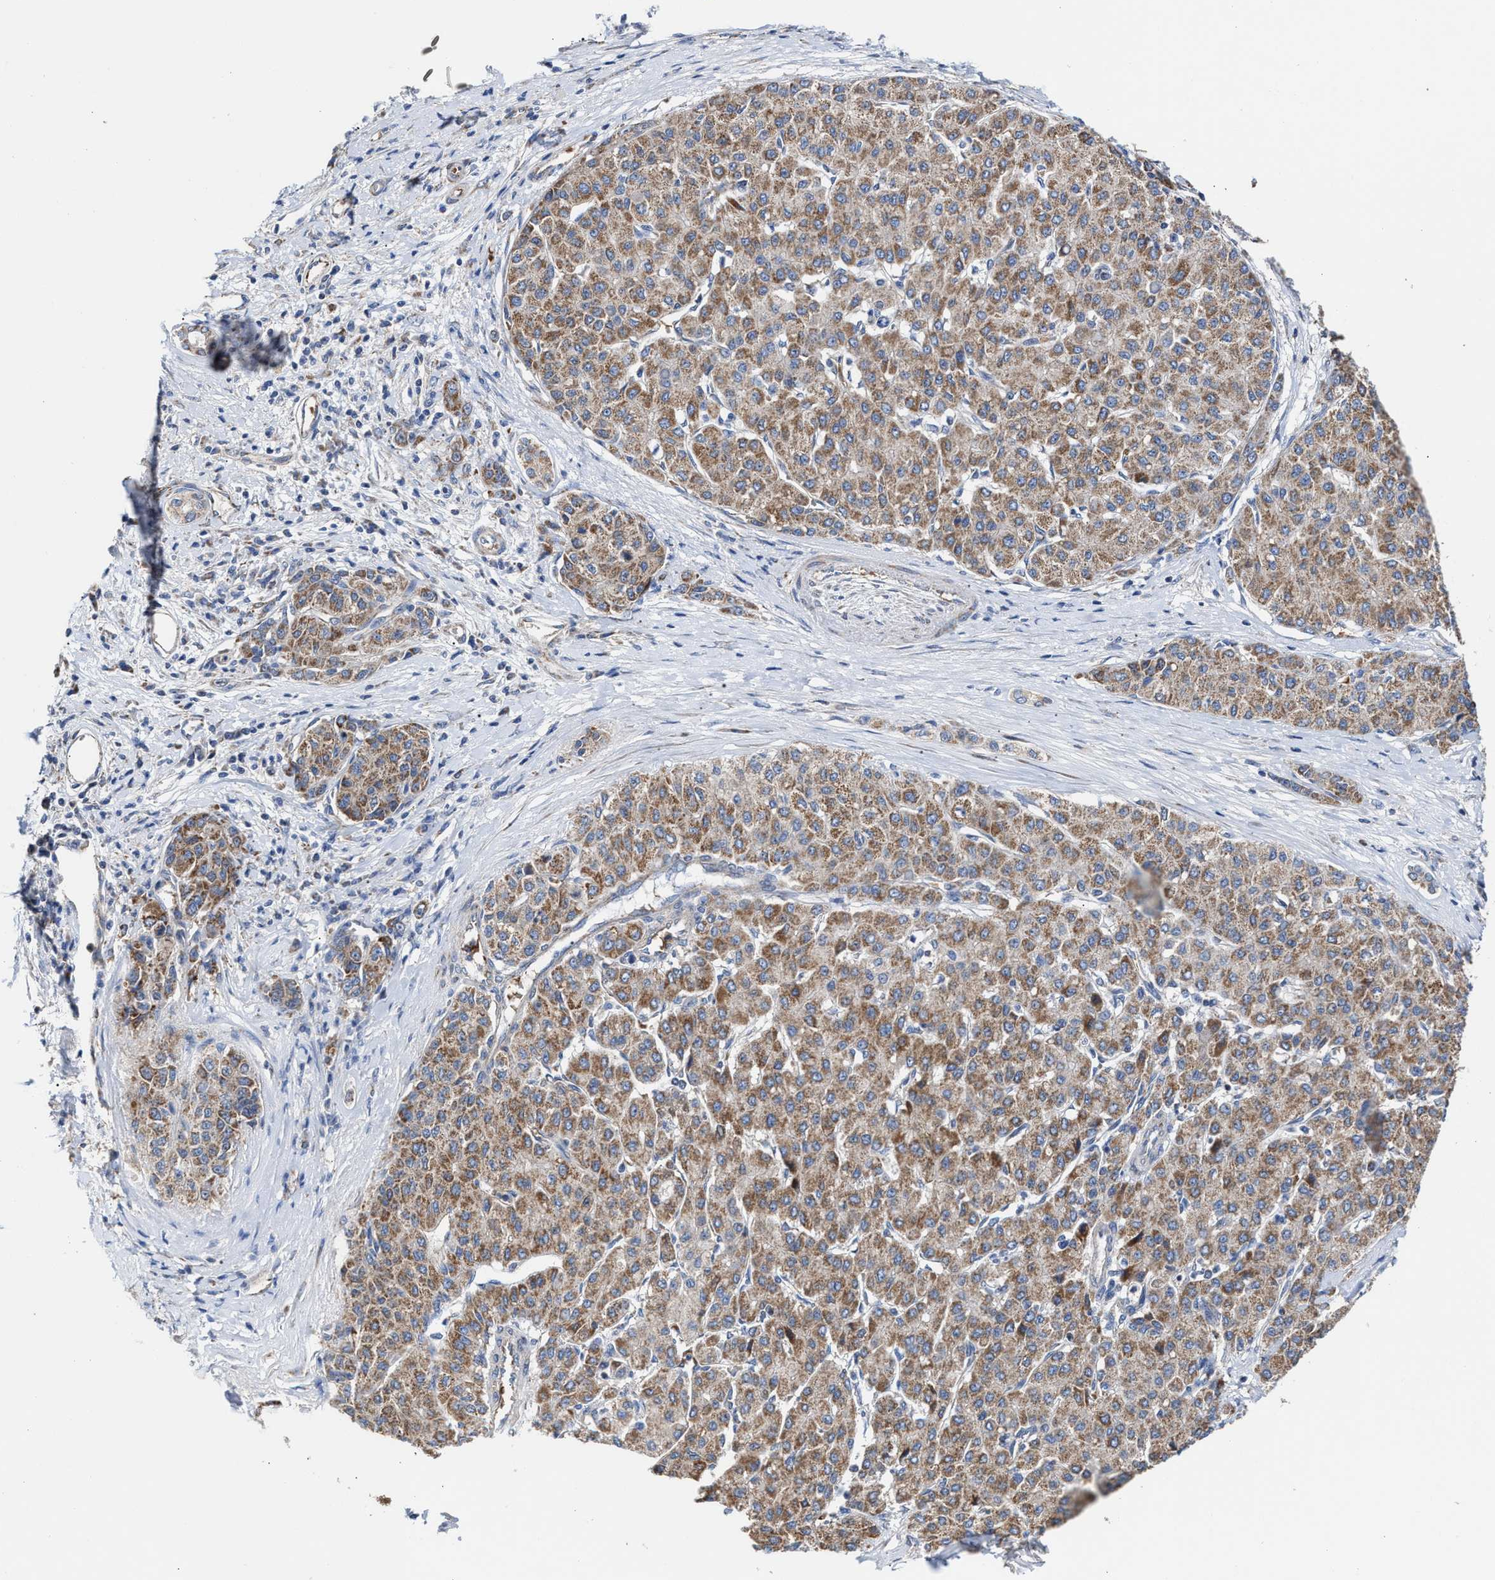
{"staining": {"intensity": "moderate", "quantity": ">75%", "location": "cytoplasmic/membranous"}, "tissue": "liver cancer", "cell_type": "Tumor cells", "image_type": "cancer", "snomed": [{"axis": "morphology", "description": "Carcinoma, Hepatocellular, NOS"}, {"axis": "topography", "description": "Liver"}], "caption": "Protein staining shows moderate cytoplasmic/membranous expression in approximately >75% of tumor cells in liver hepatocellular carcinoma.", "gene": "MECR", "patient": {"sex": "male", "age": 65}}